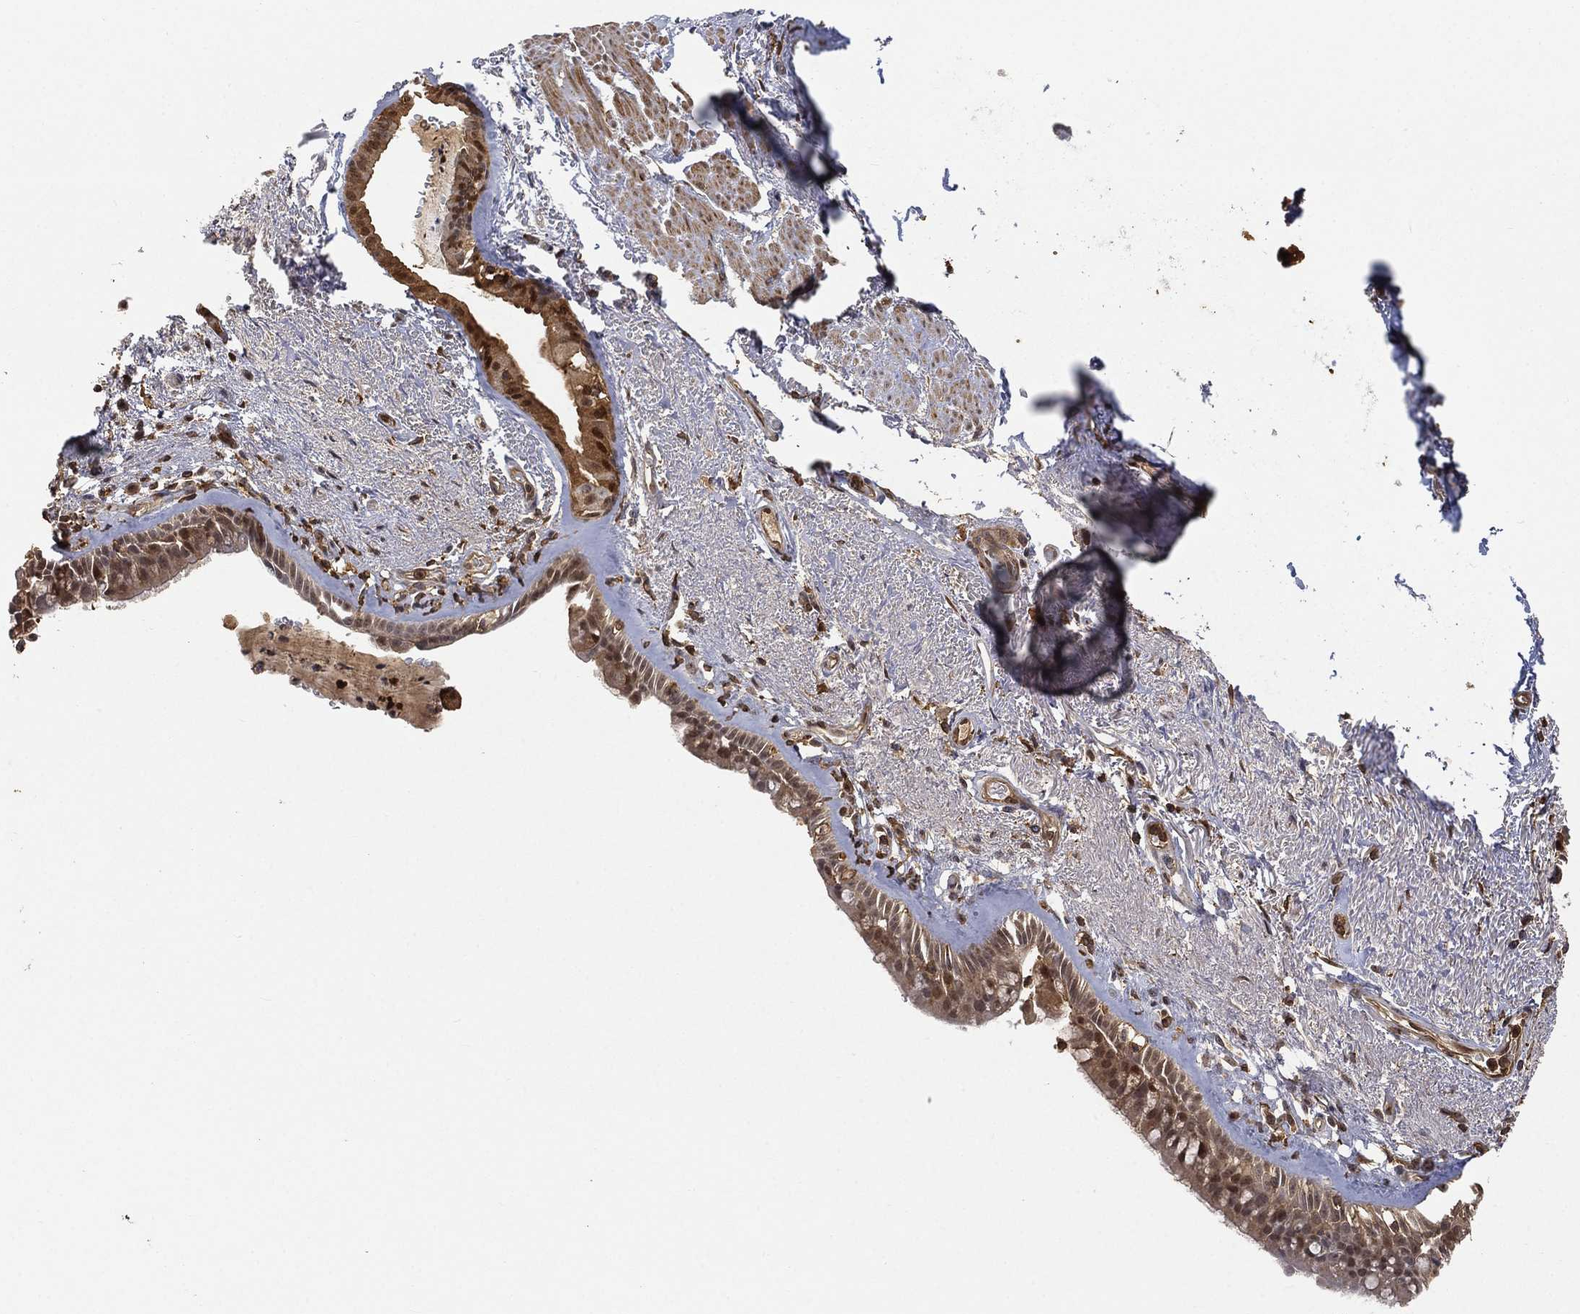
{"staining": {"intensity": "weak", "quantity": "<25%", "location": "cytoplasmic/membranous,nuclear"}, "tissue": "bronchus", "cell_type": "Respiratory epithelial cells", "image_type": "normal", "snomed": [{"axis": "morphology", "description": "Normal tissue, NOS"}, {"axis": "topography", "description": "Bronchus"}], "caption": "Human bronchus stained for a protein using IHC displays no staining in respiratory epithelial cells.", "gene": "CRYL1", "patient": {"sex": "male", "age": 82}}